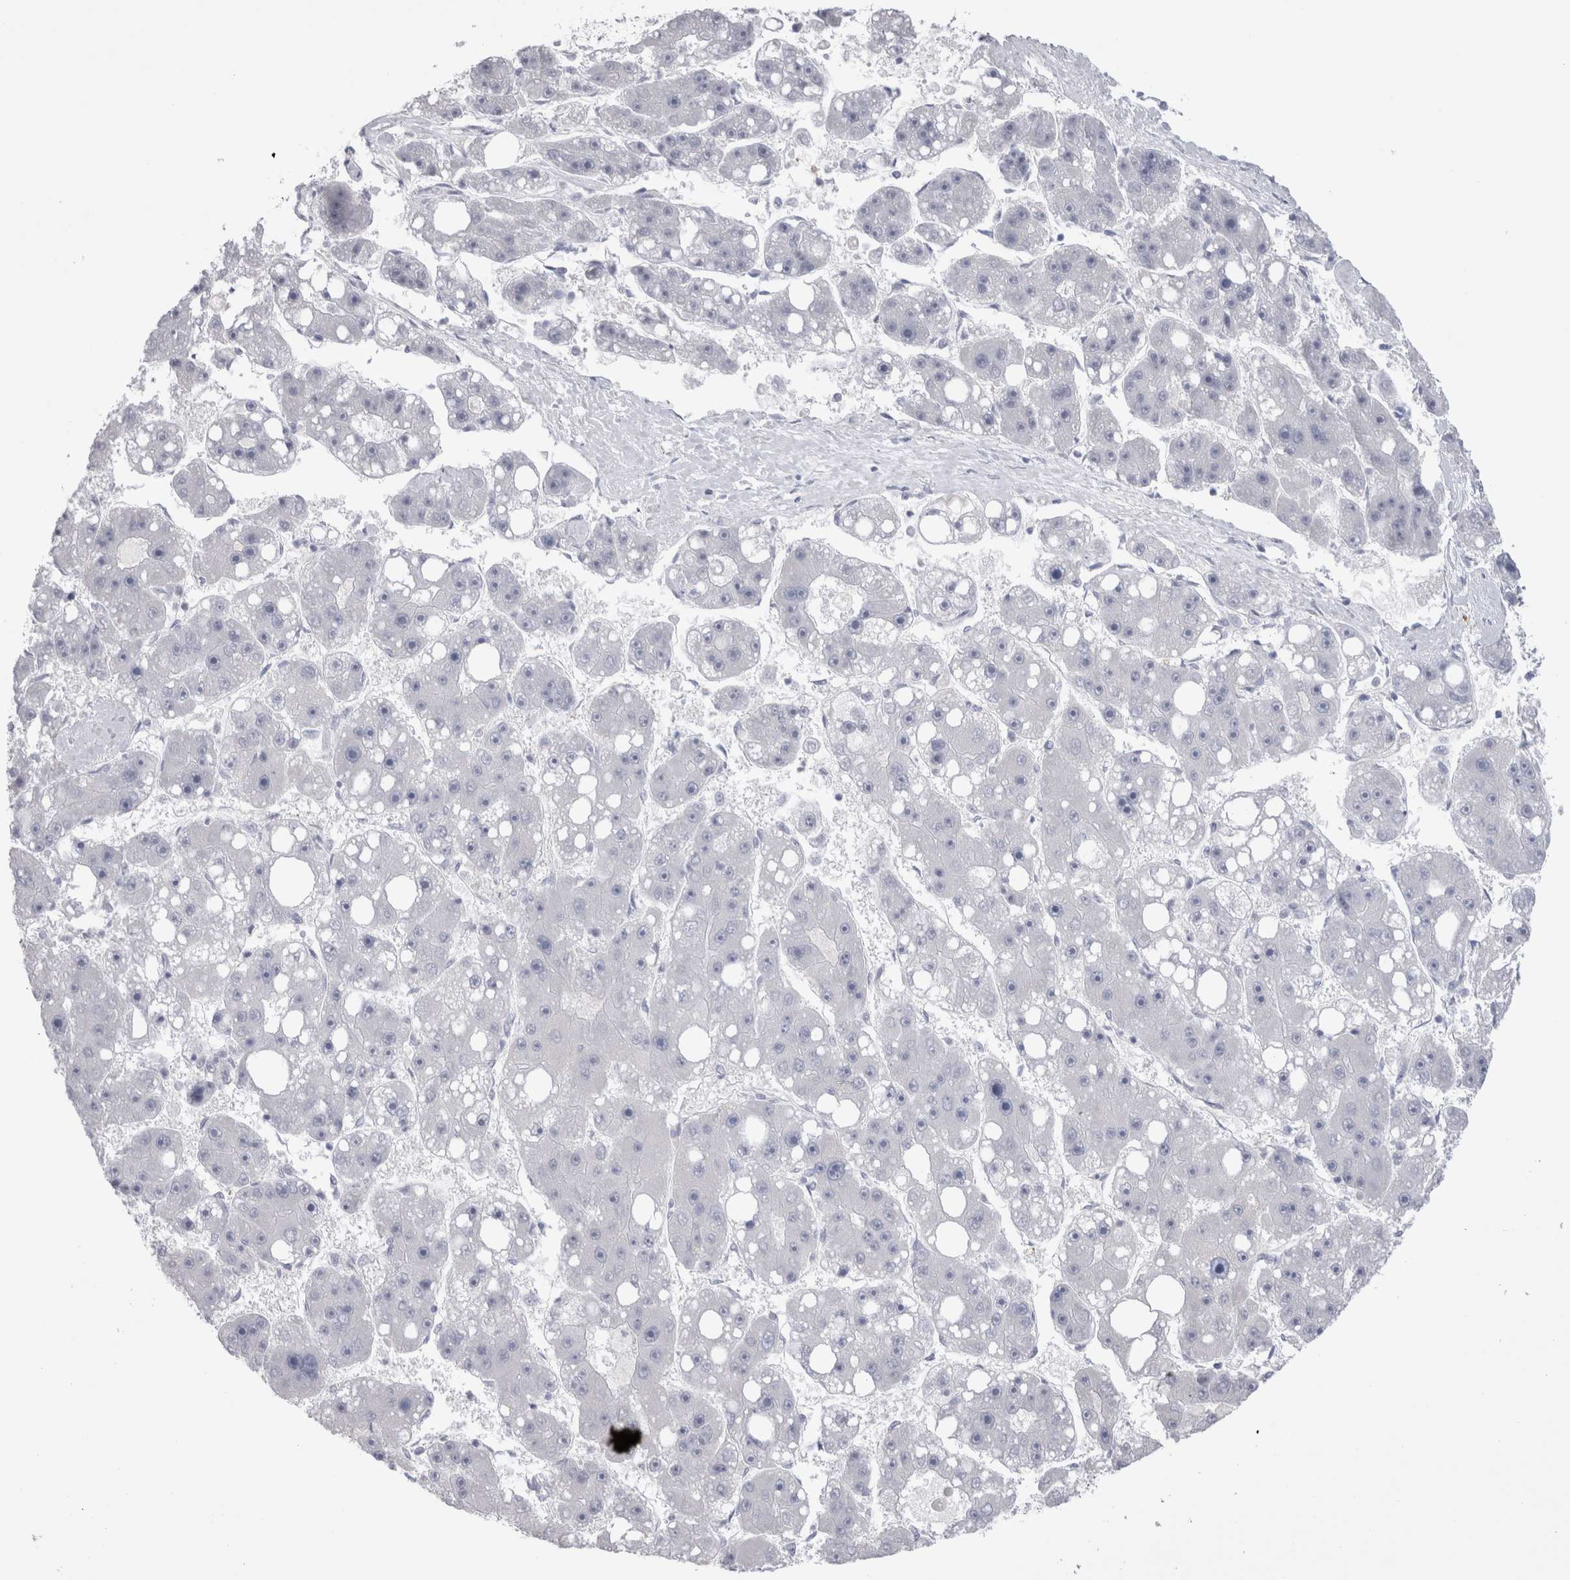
{"staining": {"intensity": "negative", "quantity": "none", "location": "none"}, "tissue": "liver cancer", "cell_type": "Tumor cells", "image_type": "cancer", "snomed": [{"axis": "morphology", "description": "Carcinoma, Hepatocellular, NOS"}, {"axis": "topography", "description": "Liver"}], "caption": "Protein analysis of liver cancer (hepatocellular carcinoma) reveals no significant staining in tumor cells. (DAB (3,3'-diaminobenzidine) immunohistochemistry (IHC) visualized using brightfield microscopy, high magnification).", "gene": "SUCNR1", "patient": {"sex": "female", "age": 61}}